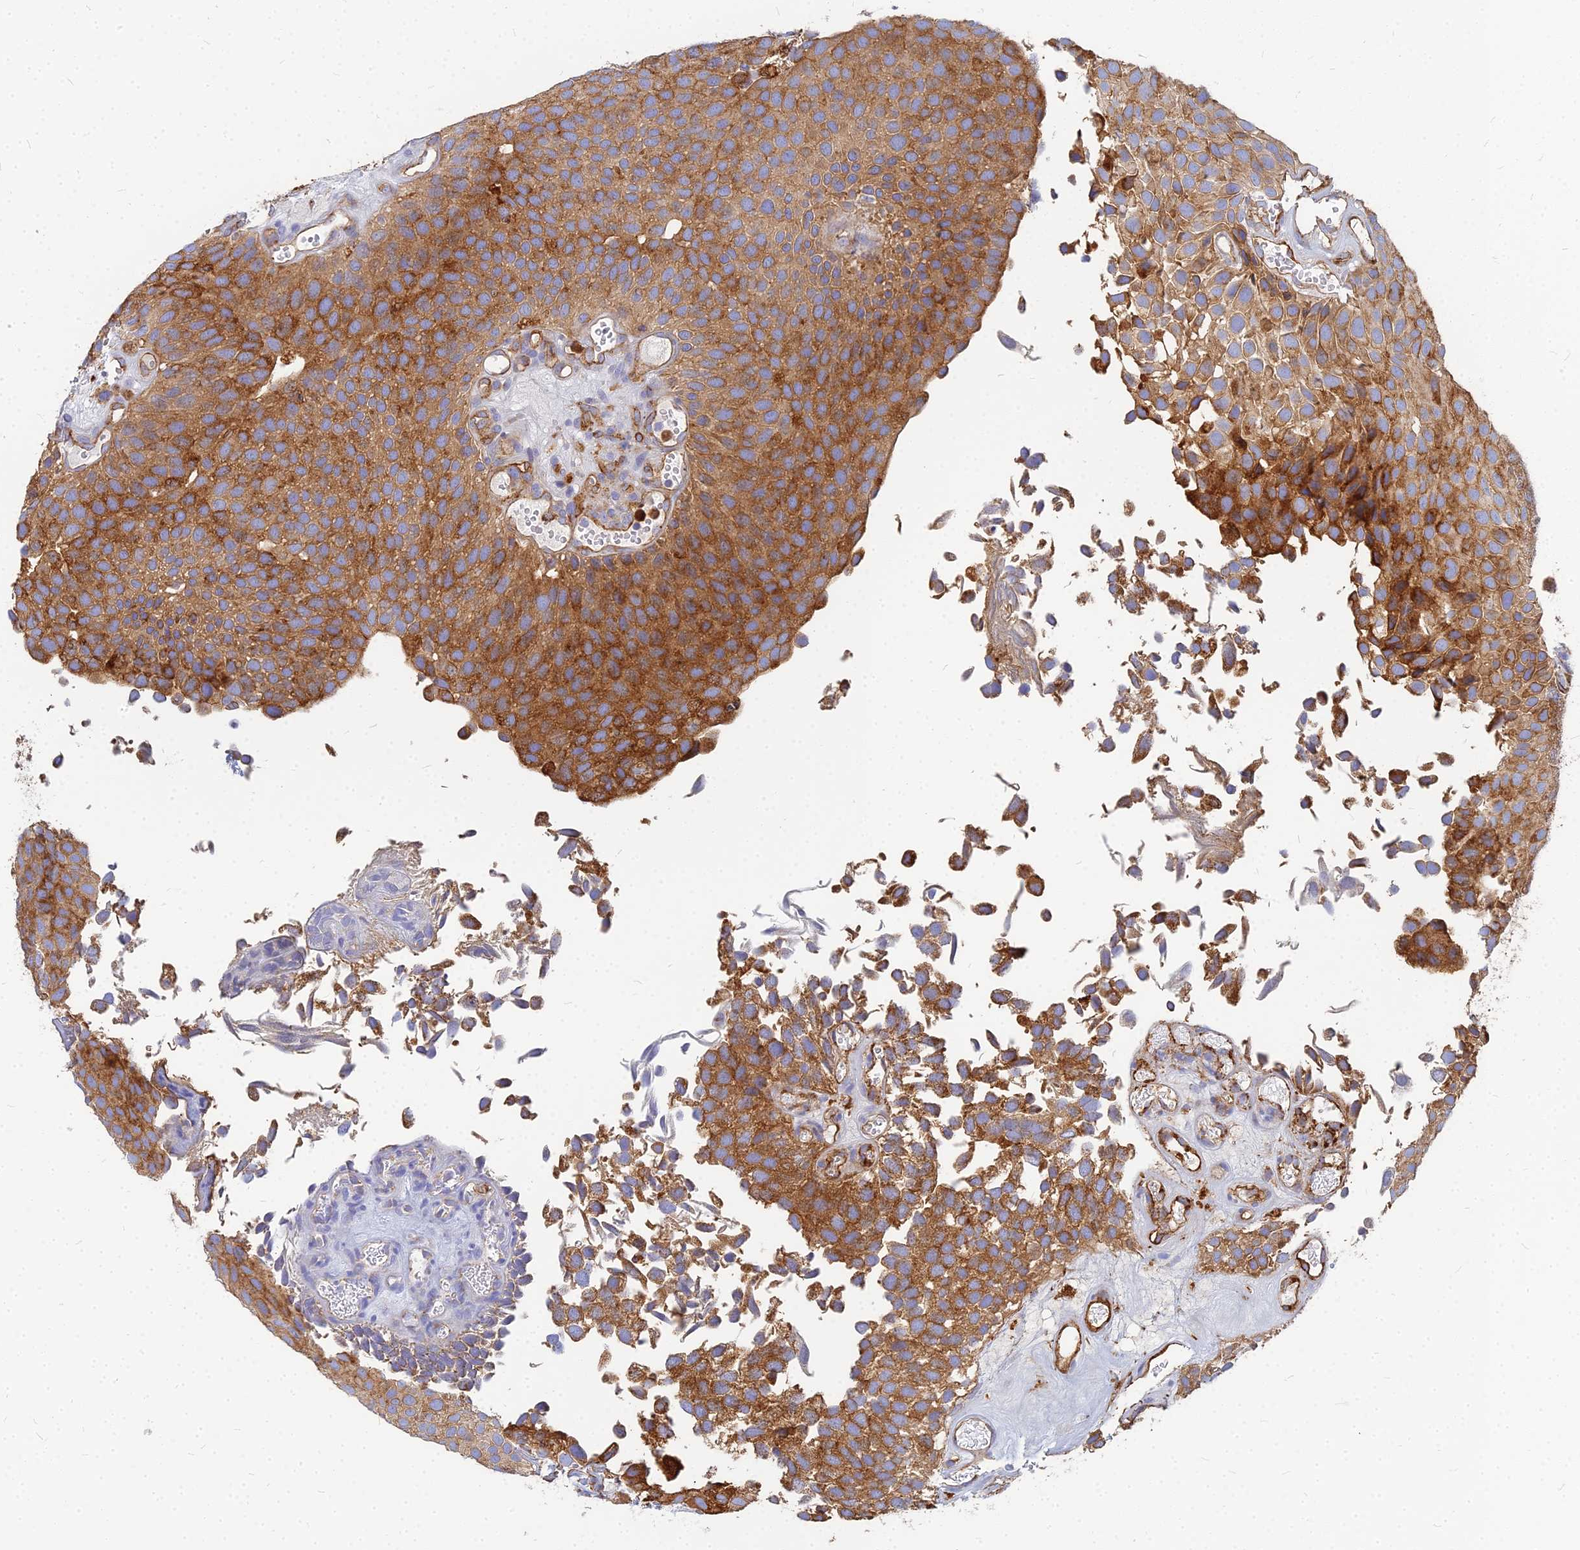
{"staining": {"intensity": "strong", "quantity": ">75%", "location": "cytoplasmic/membranous"}, "tissue": "urothelial cancer", "cell_type": "Tumor cells", "image_type": "cancer", "snomed": [{"axis": "morphology", "description": "Urothelial carcinoma, Low grade"}, {"axis": "topography", "description": "Urinary bladder"}], "caption": "An IHC image of neoplastic tissue is shown. Protein staining in brown labels strong cytoplasmic/membranous positivity in urothelial cancer within tumor cells. (DAB (3,3'-diaminobenzidine) IHC with brightfield microscopy, high magnification).", "gene": "VAT1", "patient": {"sex": "male", "age": 89}}